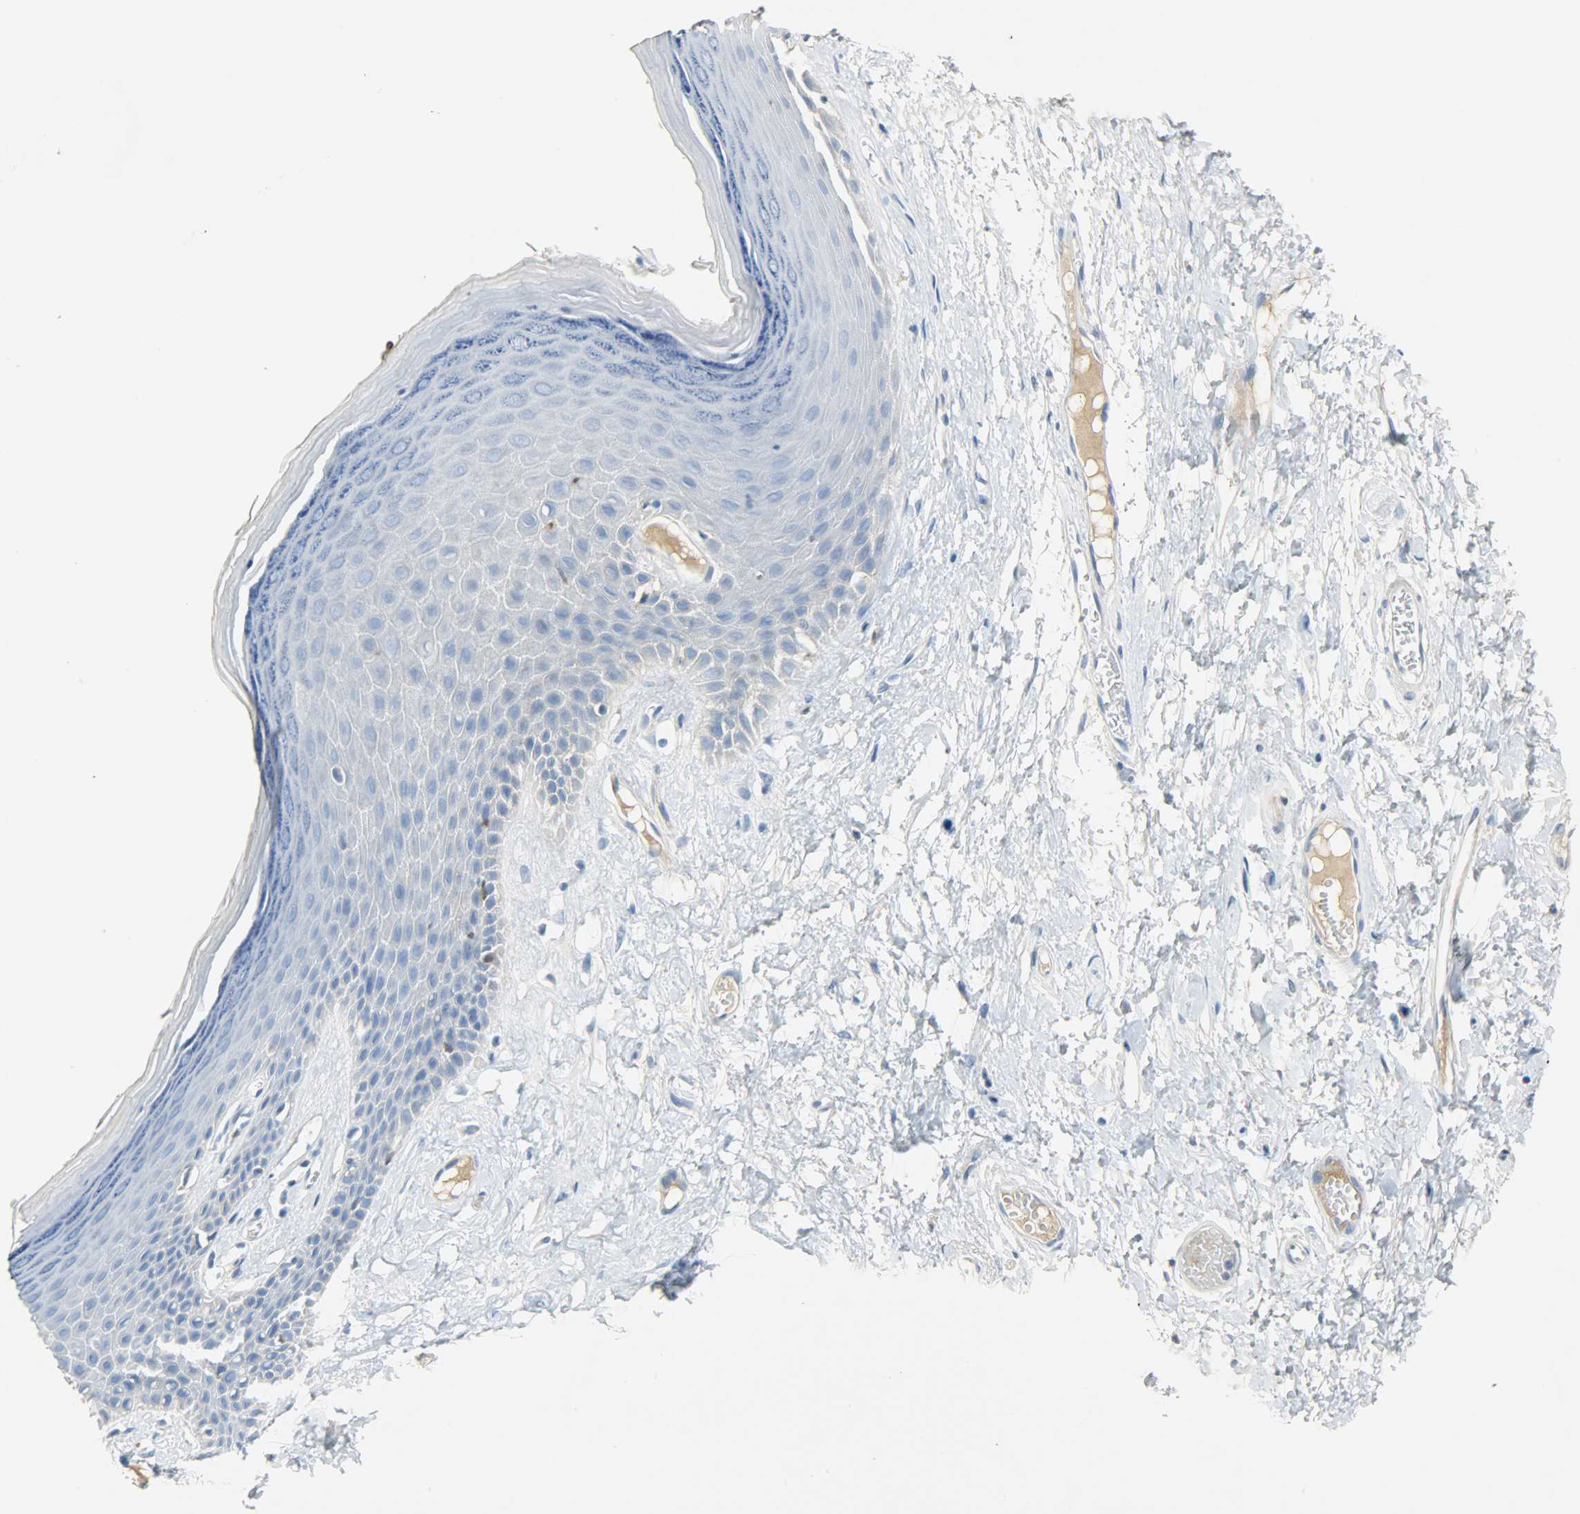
{"staining": {"intensity": "weak", "quantity": "<25%", "location": "cytoplasmic/membranous"}, "tissue": "skin", "cell_type": "Epidermal cells", "image_type": "normal", "snomed": [{"axis": "morphology", "description": "Normal tissue, NOS"}, {"axis": "morphology", "description": "Inflammation, NOS"}, {"axis": "topography", "description": "Vulva"}], "caption": "DAB immunohistochemical staining of benign skin reveals no significant positivity in epidermal cells.", "gene": "CRP", "patient": {"sex": "female", "age": 84}}